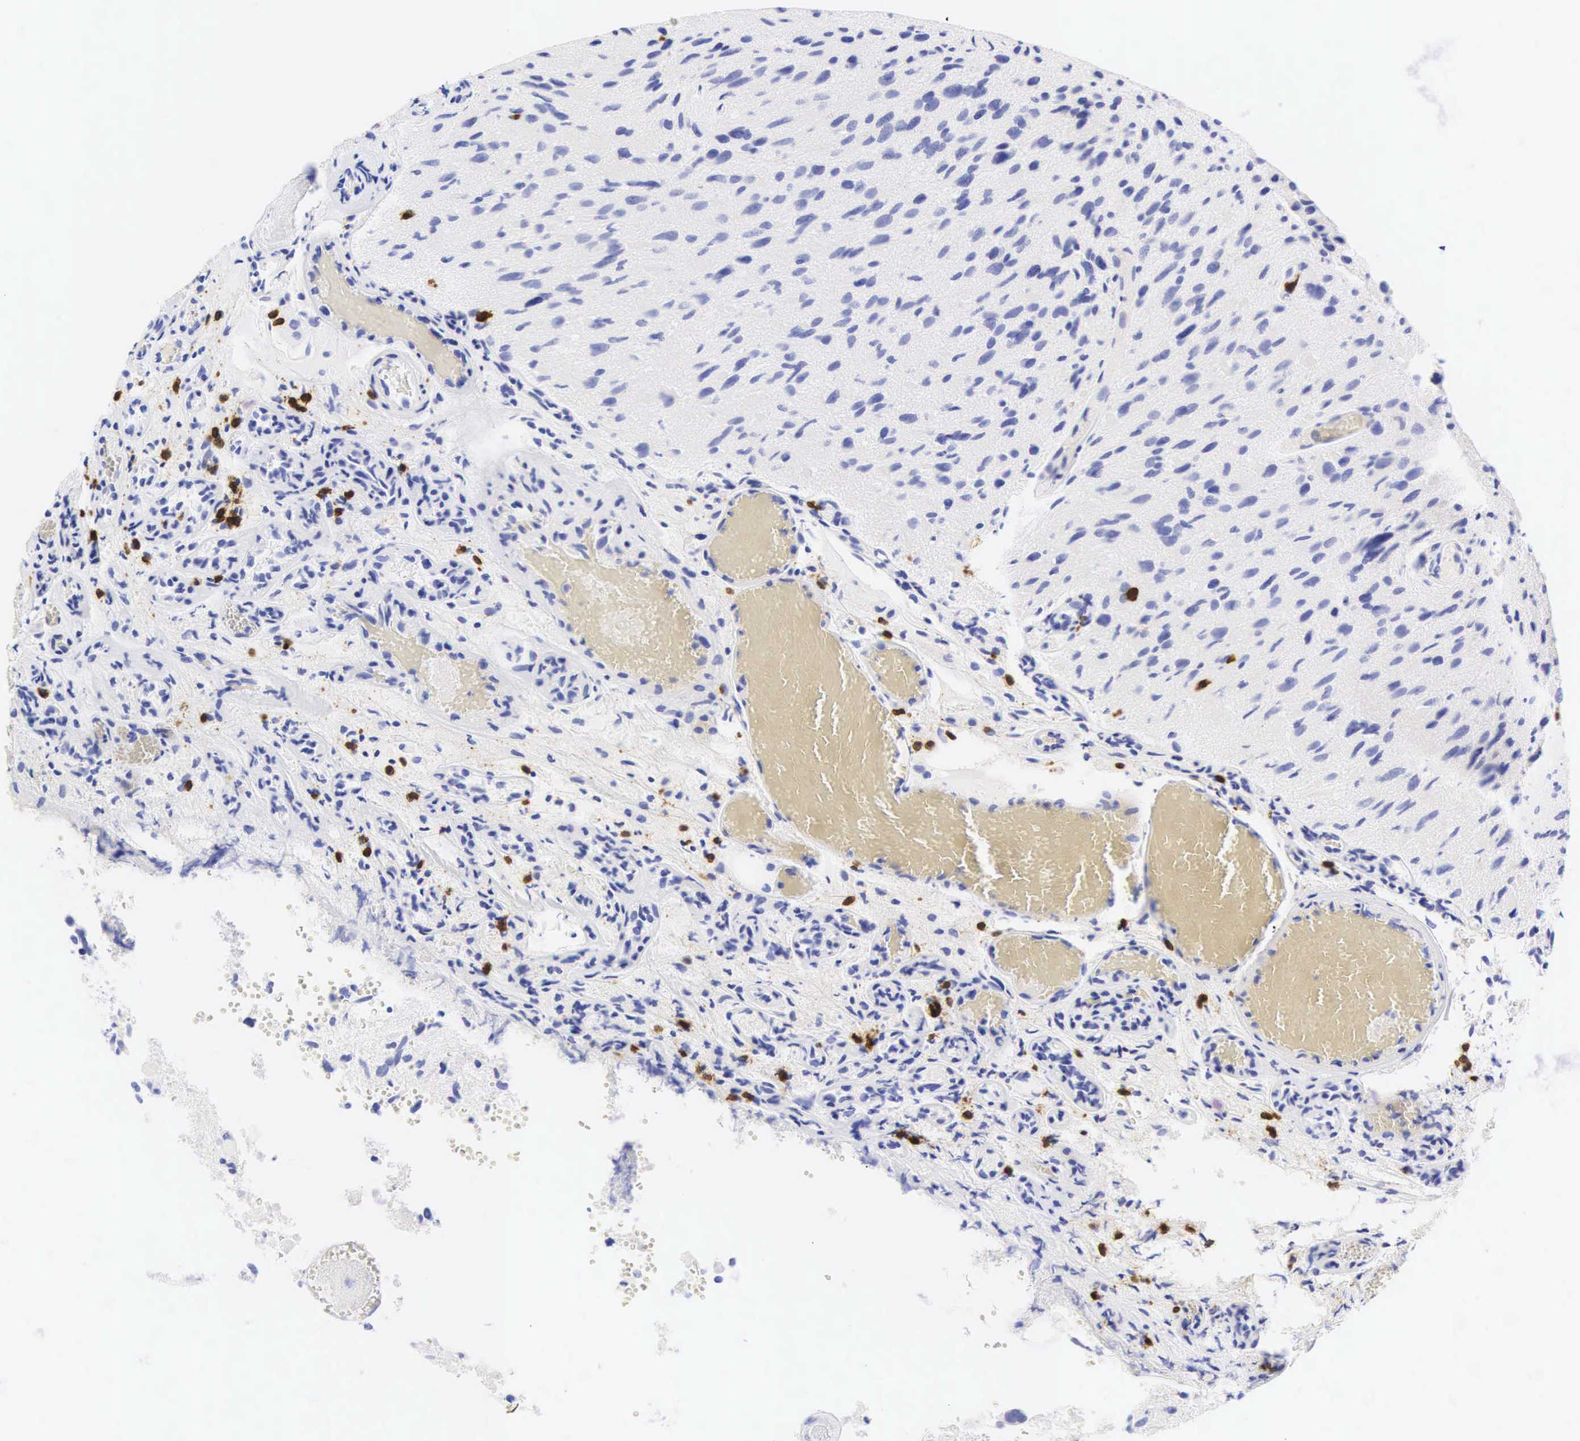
{"staining": {"intensity": "negative", "quantity": "none", "location": "none"}, "tissue": "glioma", "cell_type": "Tumor cells", "image_type": "cancer", "snomed": [{"axis": "morphology", "description": "Glioma, malignant, High grade"}, {"axis": "topography", "description": "Brain"}], "caption": "Immunohistochemical staining of glioma reveals no significant expression in tumor cells.", "gene": "CD8A", "patient": {"sex": "male", "age": 69}}